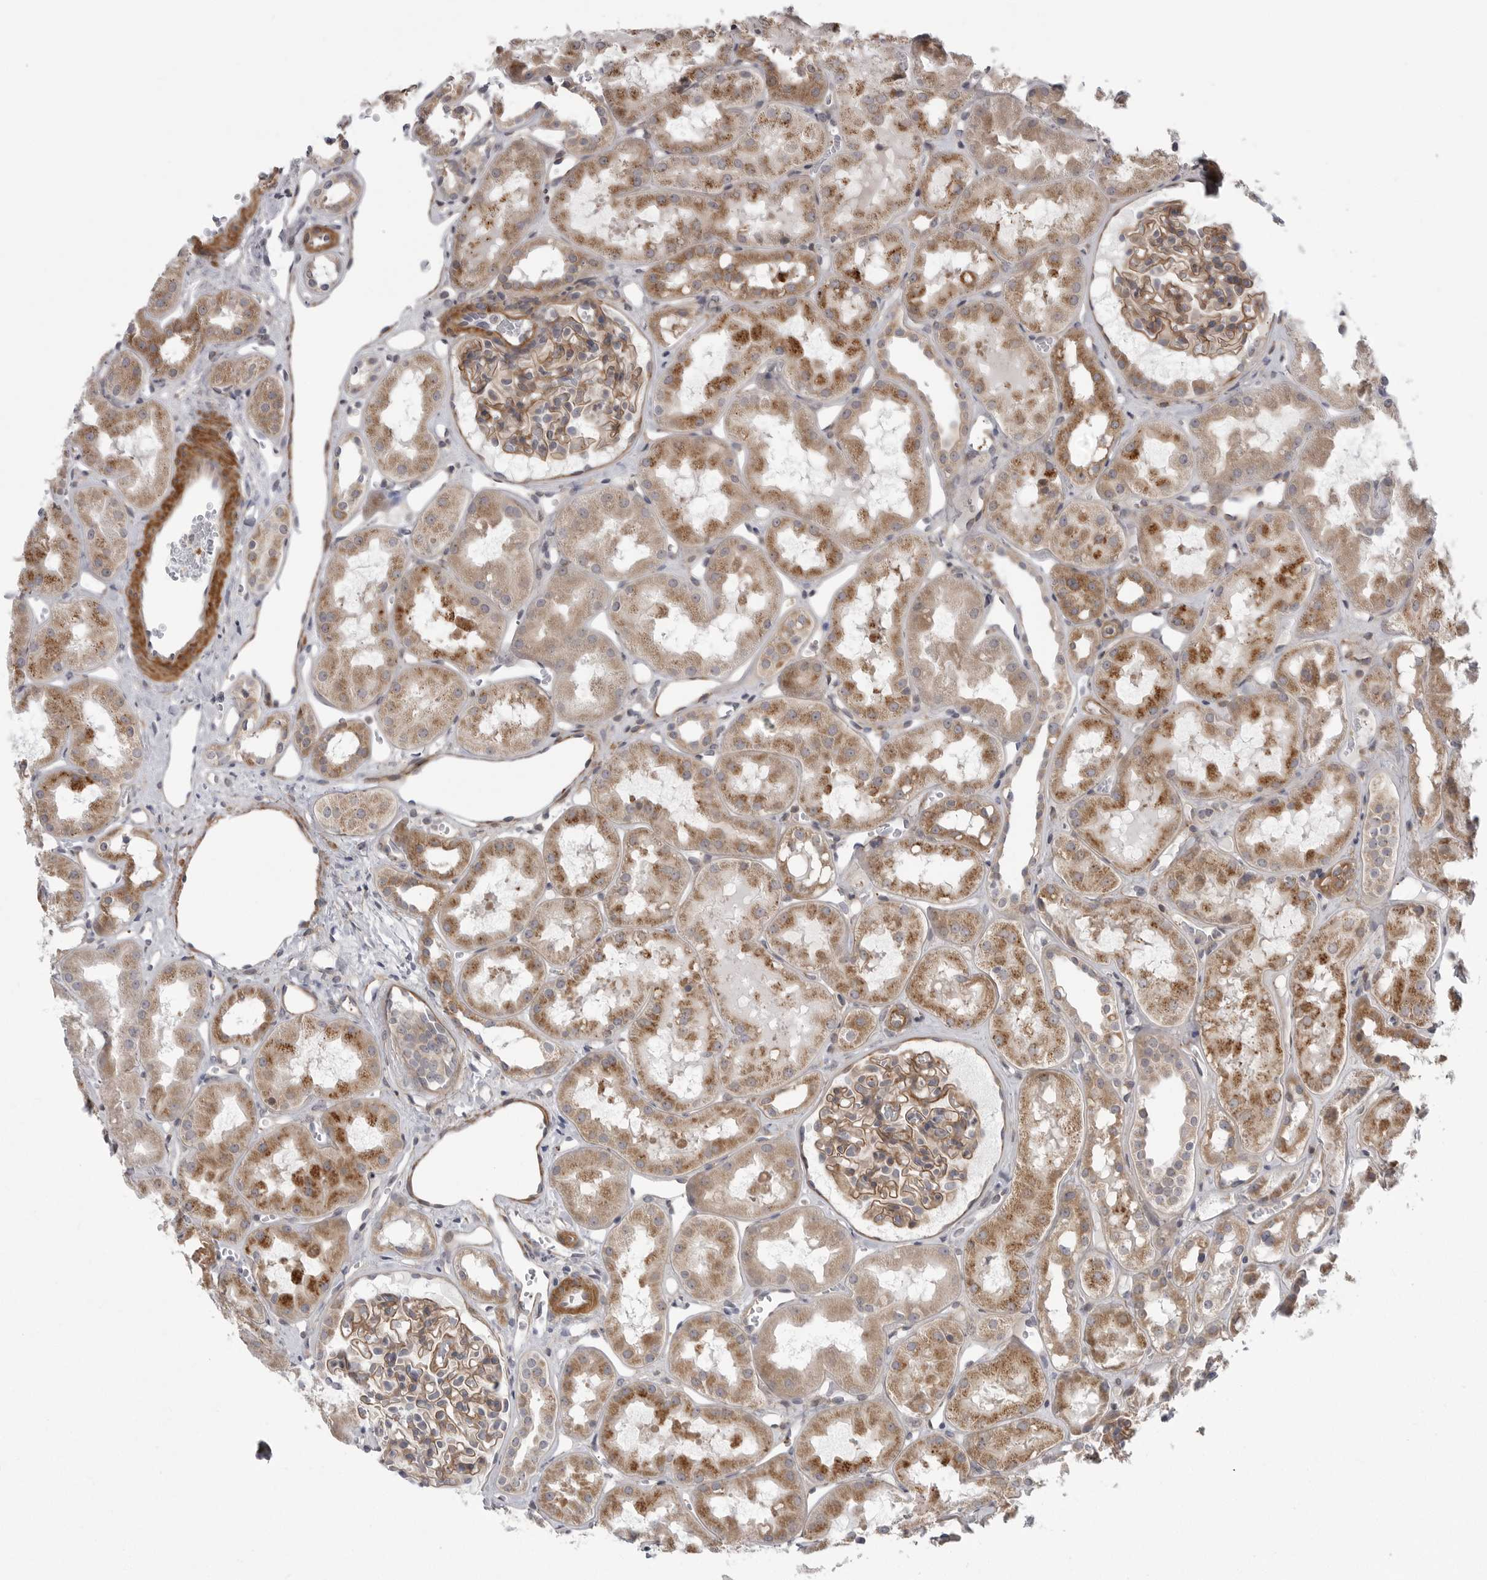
{"staining": {"intensity": "moderate", "quantity": ">75%", "location": "cytoplasmic/membranous"}, "tissue": "kidney", "cell_type": "Cells in glomeruli", "image_type": "normal", "snomed": [{"axis": "morphology", "description": "Normal tissue, NOS"}, {"axis": "topography", "description": "Kidney"}], "caption": "A brown stain labels moderate cytoplasmic/membranous expression of a protein in cells in glomeruli of unremarkable kidney. (DAB (3,3'-diaminobenzidine) = brown stain, brightfield microscopy at high magnification).", "gene": "SCP2", "patient": {"sex": "male", "age": 16}}